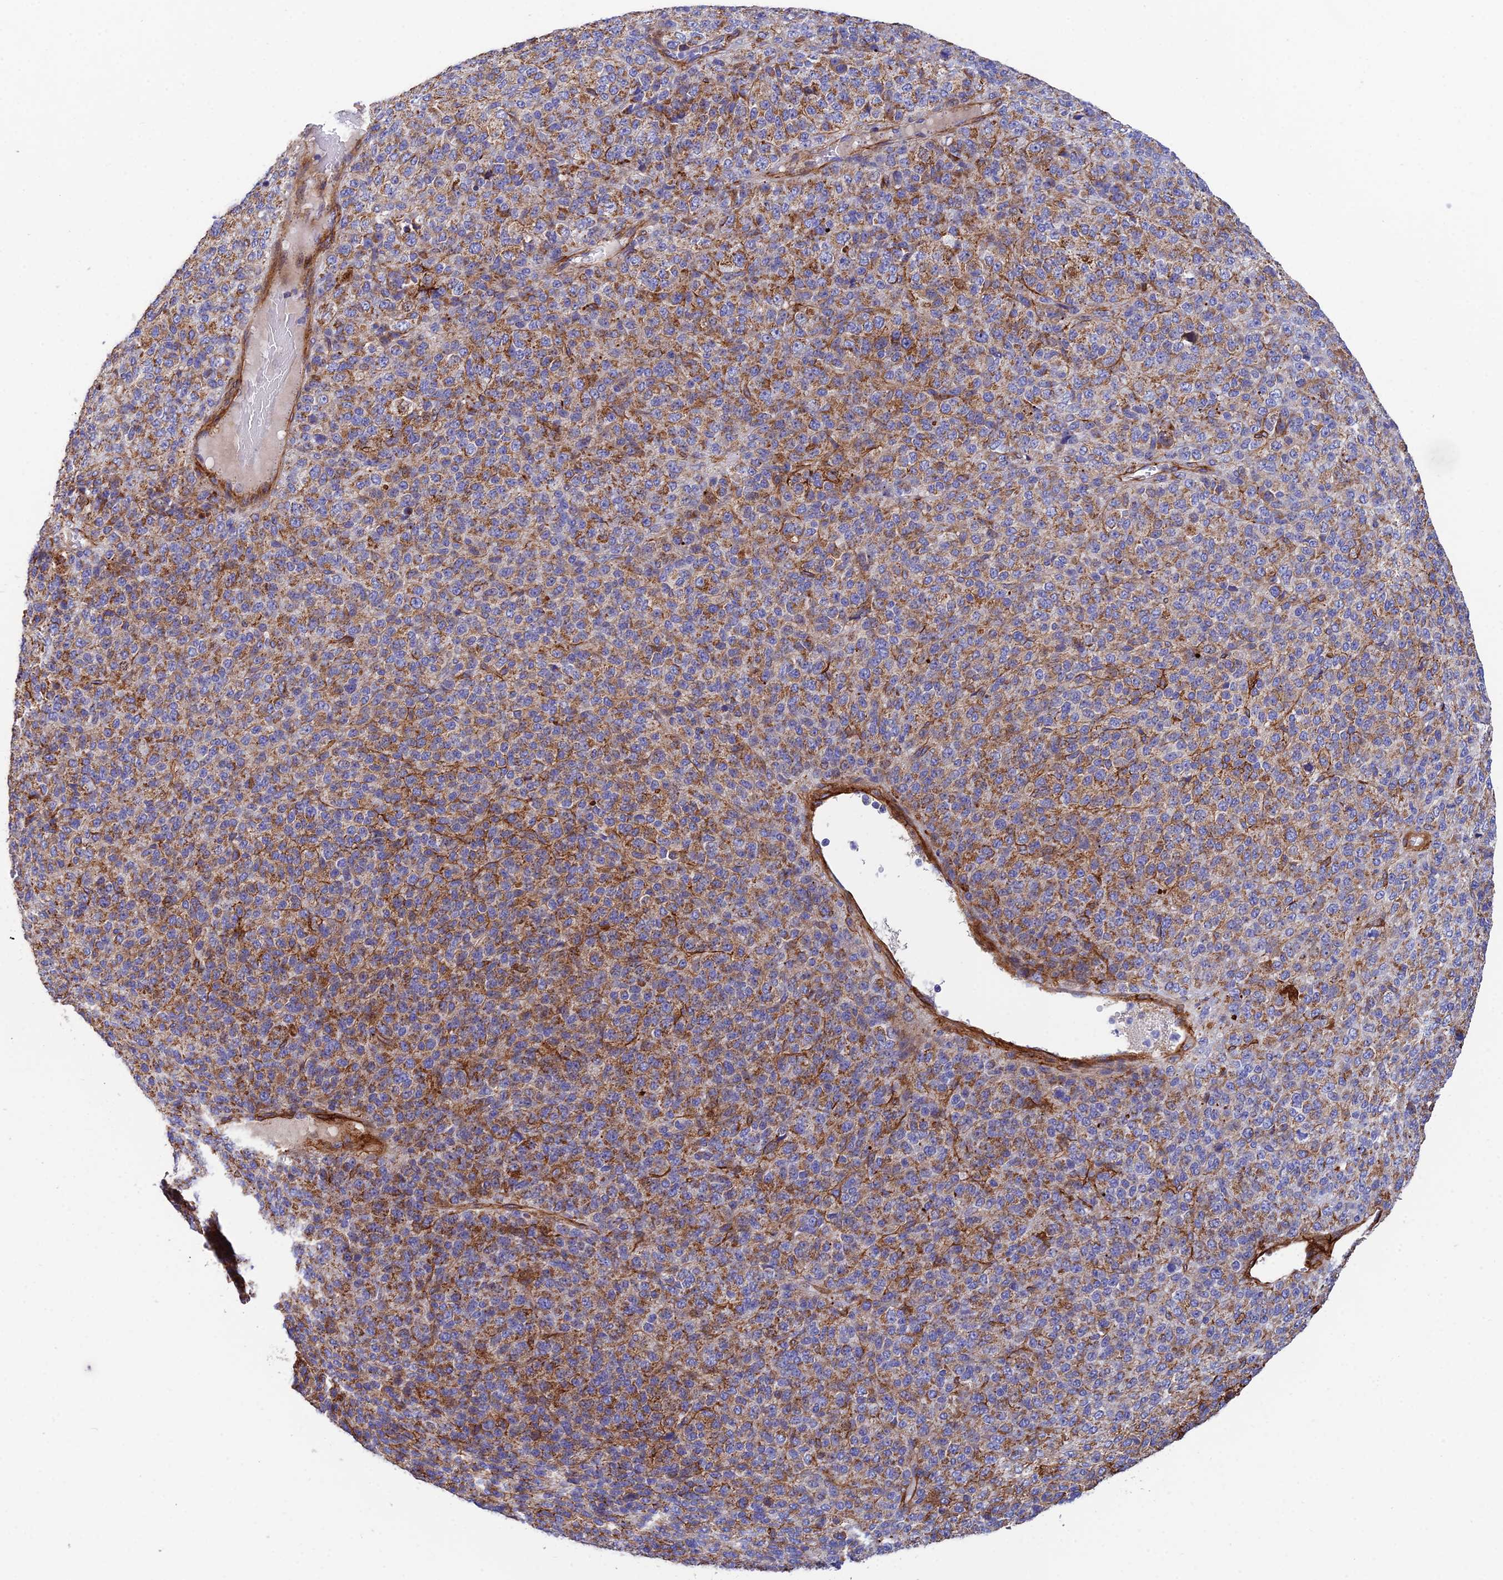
{"staining": {"intensity": "moderate", "quantity": ">75%", "location": "cytoplasmic/membranous"}, "tissue": "melanoma", "cell_type": "Tumor cells", "image_type": "cancer", "snomed": [{"axis": "morphology", "description": "Malignant melanoma, Metastatic site"}, {"axis": "topography", "description": "Brain"}], "caption": "A medium amount of moderate cytoplasmic/membranous expression is seen in about >75% of tumor cells in malignant melanoma (metastatic site) tissue.", "gene": "CSPG4", "patient": {"sex": "female", "age": 56}}